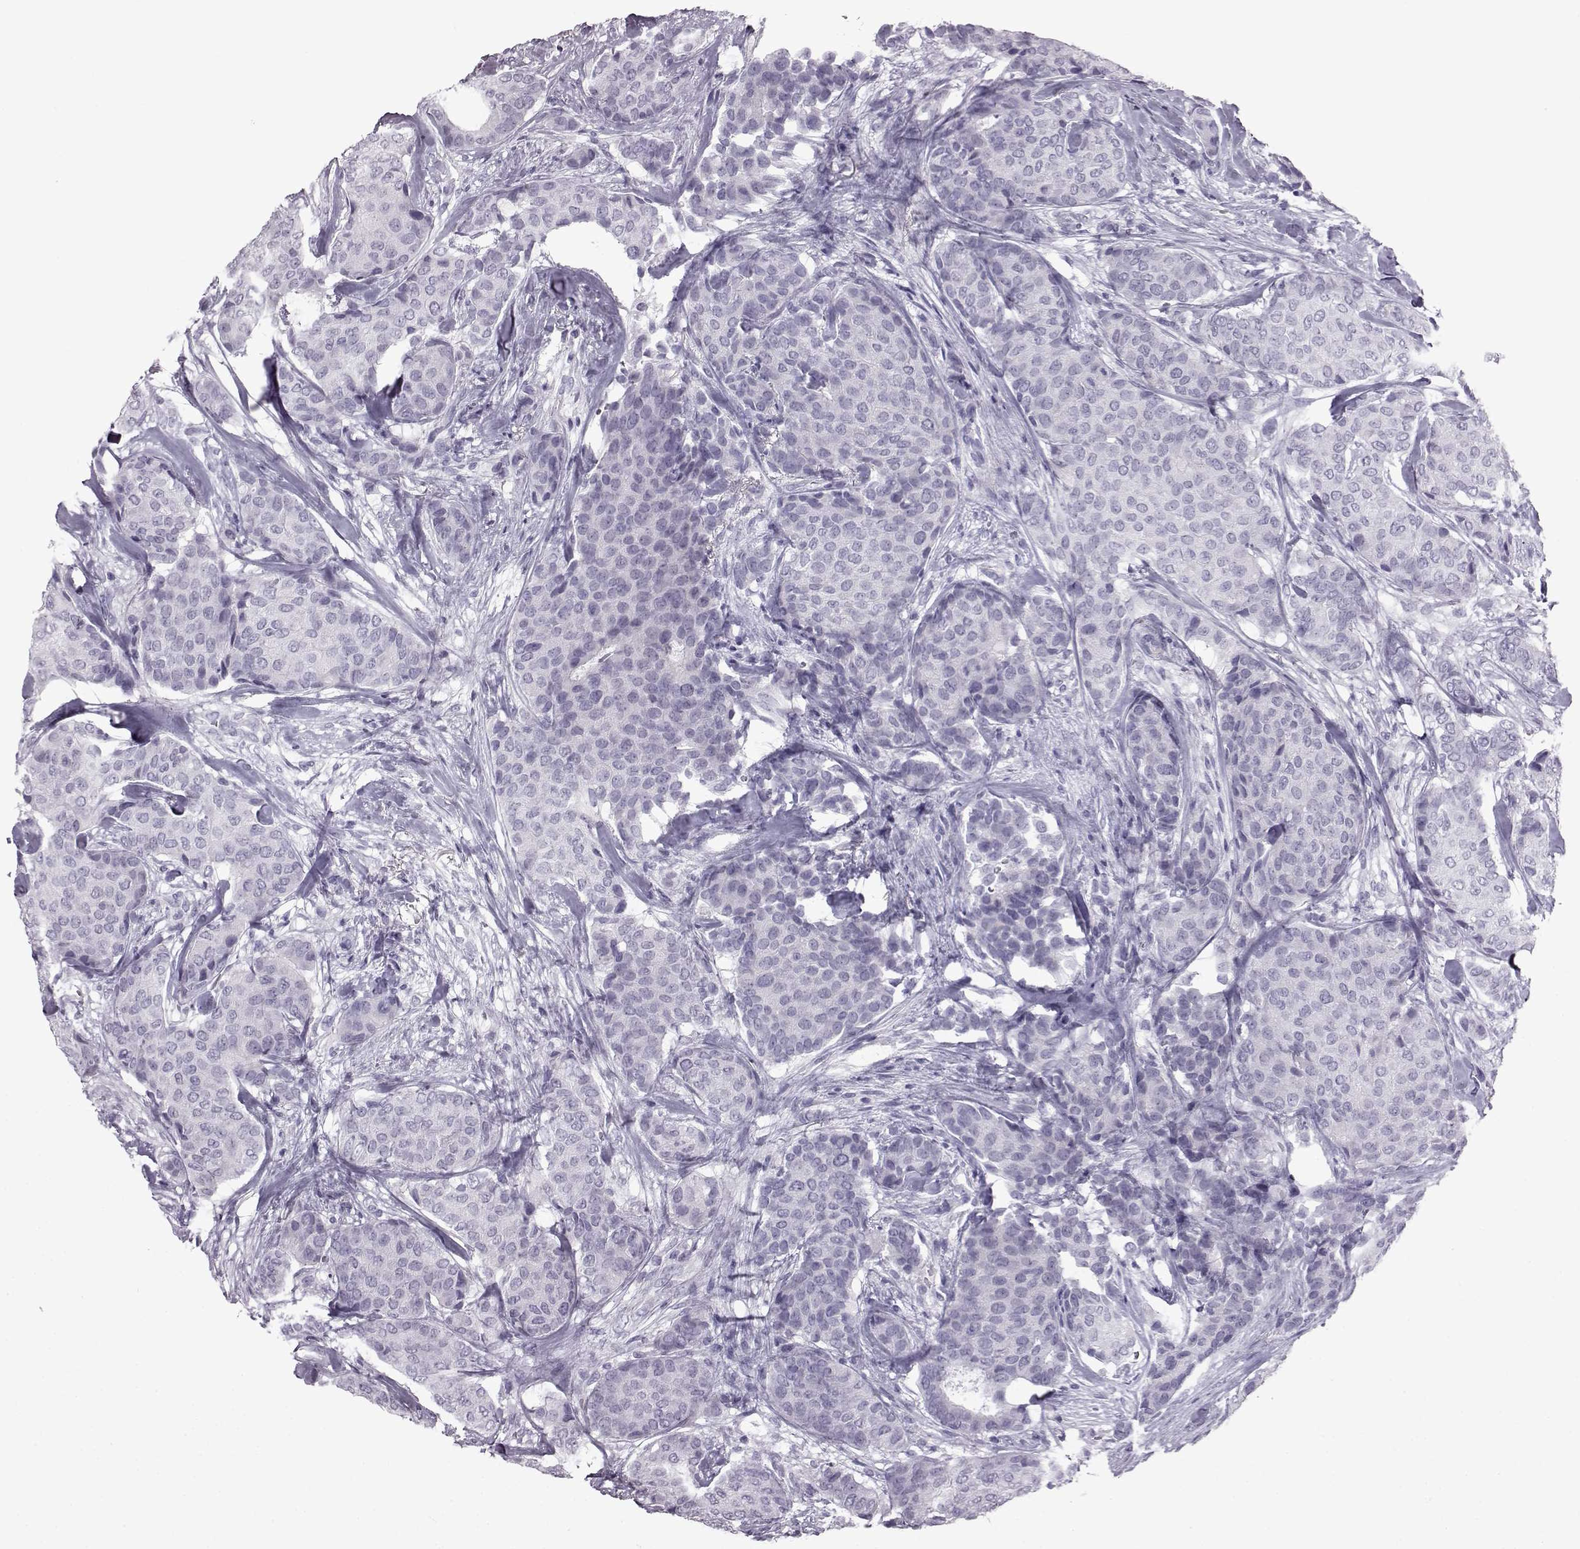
{"staining": {"intensity": "negative", "quantity": "none", "location": "none"}, "tissue": "breast cancer", "cell_type": "Tumor cells", "image_type": "cancer", "snomed": [{"axis": "morphology", "description": "Duct carcinoma"}, {"axis": "topography", "description": "Breast"}], "caption": "A high-resolution micrograph shows immunohistochemistry staining of breast cancer (intraductal carcinoma), which reveals no significant staining in tumor cells.", "gene": "SLC28A2", "patient": {"sex": "female", "age": 75}}